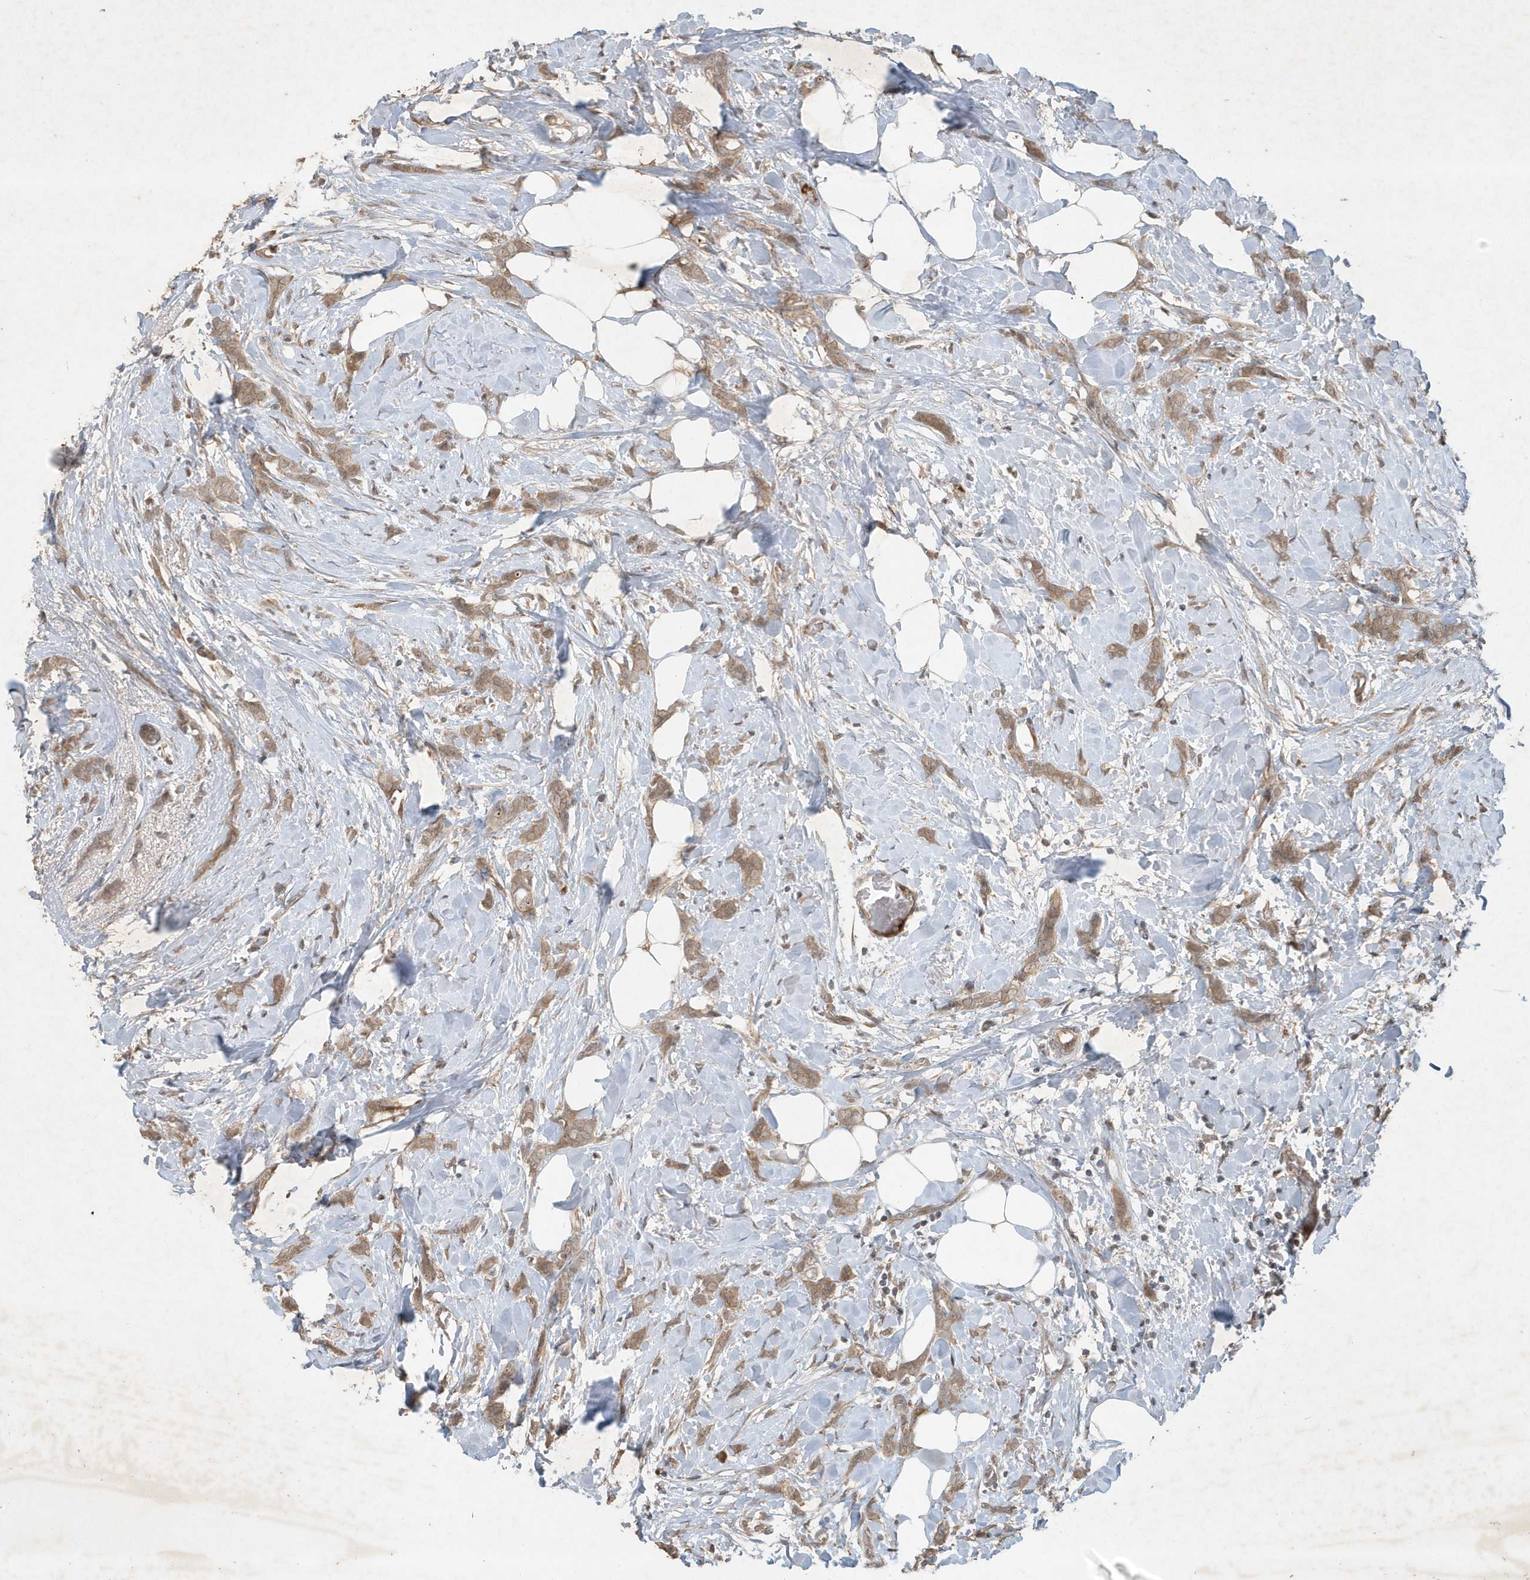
{"staining": {"intensity": "moderate", "quantity": ">75%", "location": "cytoplasmic/membranous"}, "tissue": "breast cancer", "cell_type": "Tumor cells", "image_type": "cancer", "snomed": [{"axis": "morphology", "description": "Lobular carcinoma, in situ"}, {"axis": "morphology", "description": "Lobular carcinoma"}, {"axis": "topography", "description": "Breast"}], "caption": "Protein analysis of breast cancer (lobular carcinoma) tissue reveals moderate cytoplasmic/membranous expression in approximately >75% of tumor cells.", "gene": "ABCB9", "patient": {"sex": "female", "age": 41}}